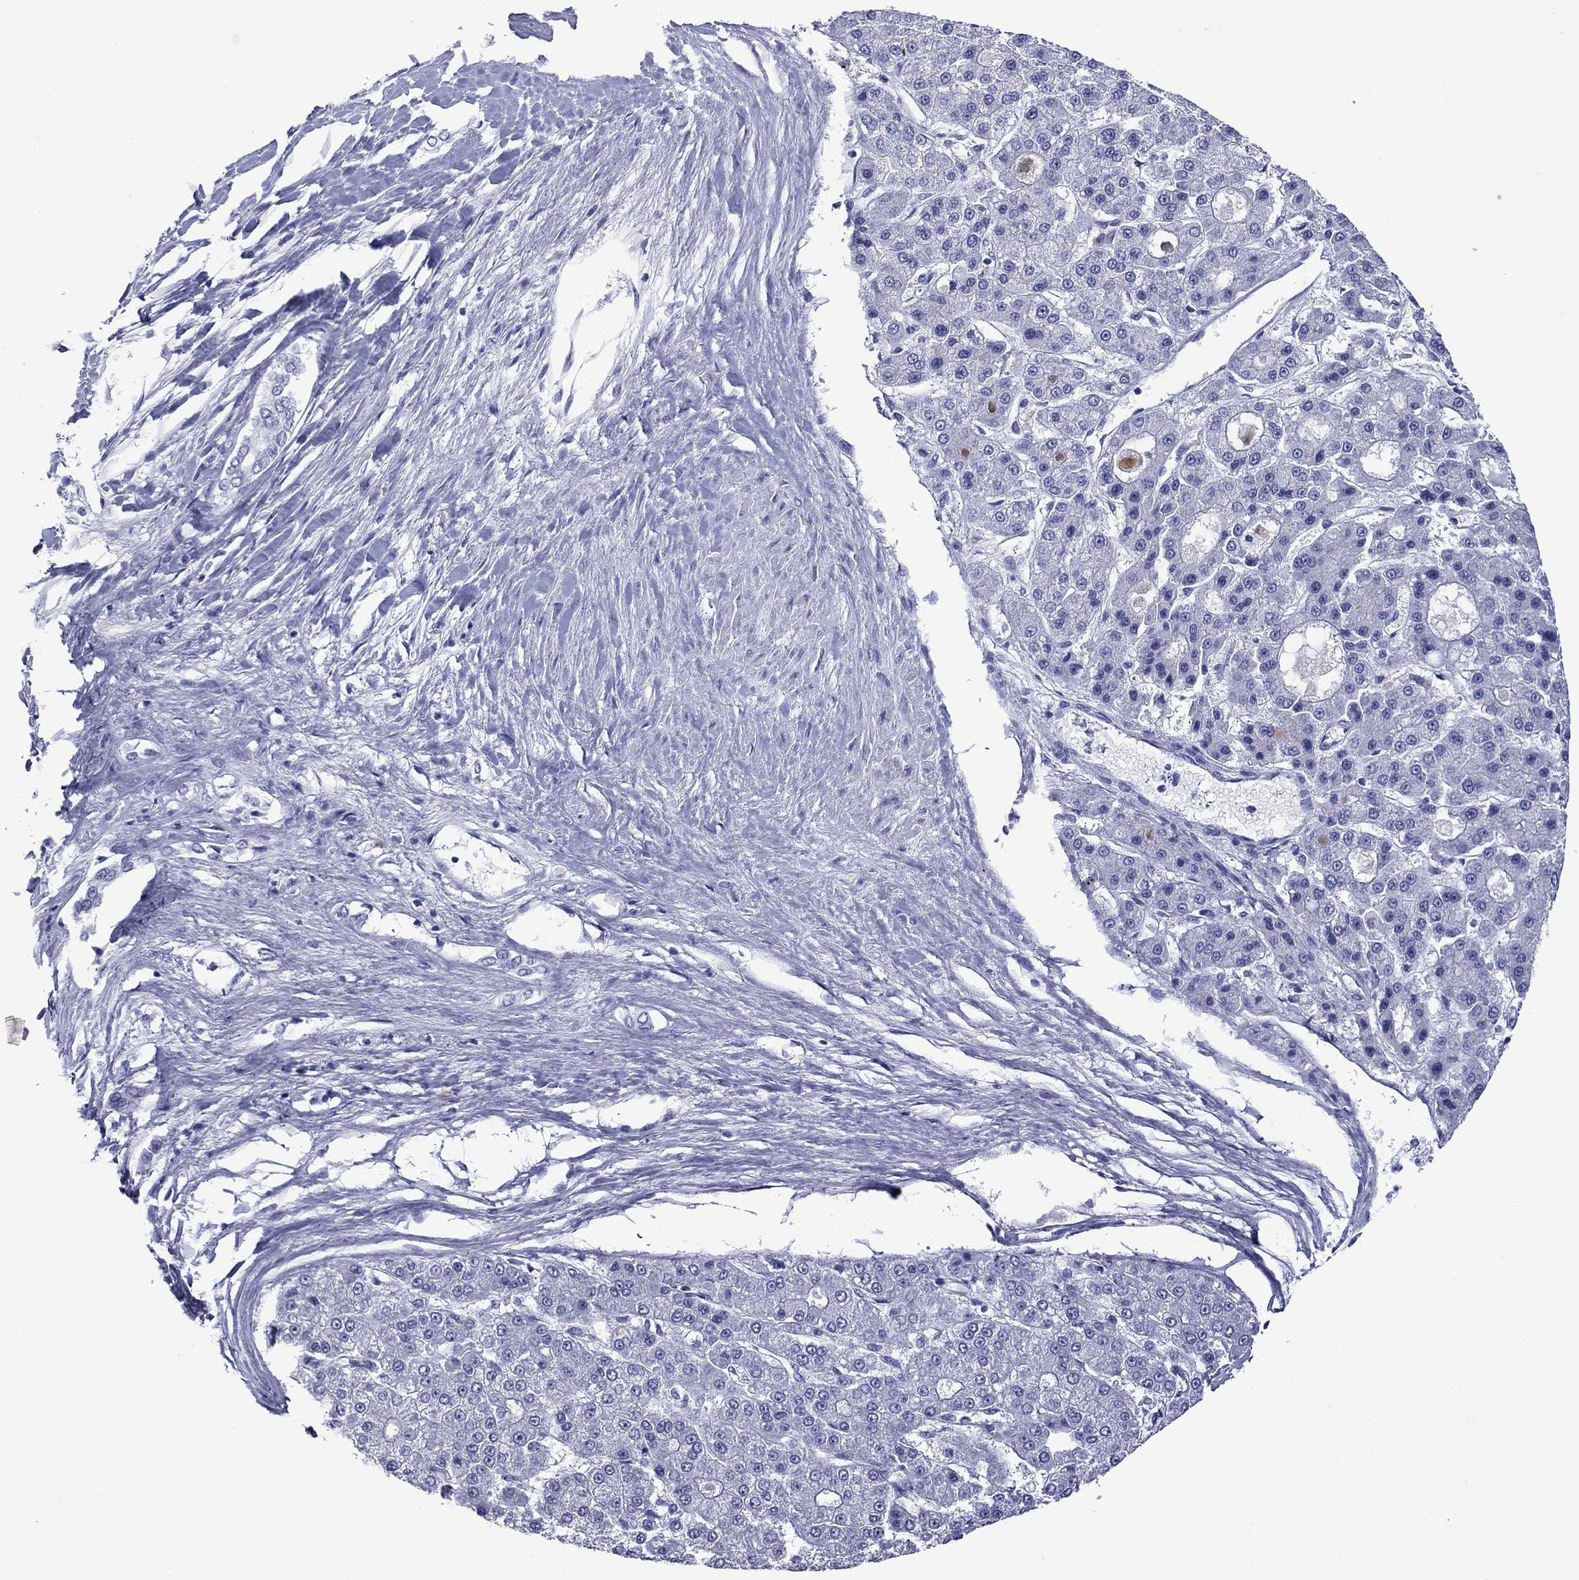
{"staining": {"intensity": "negative", "quantity": "none", "location": "none"}, "tissue": "liver cancer", "cell_type": "Tumor cells", "image_type": "cancer", "snomed": [{"axis": "morphology", "description": "Carcinoma, Hepatocellular, NOS"}, {"axis": "topography", "description": "Liver"}], "caption": "Tumor cells show no significant protein positivity in hepatocellular carcinoma (liver).", "gene": "PIWIL1", "patient": {"sex": "male", "age": 70}}